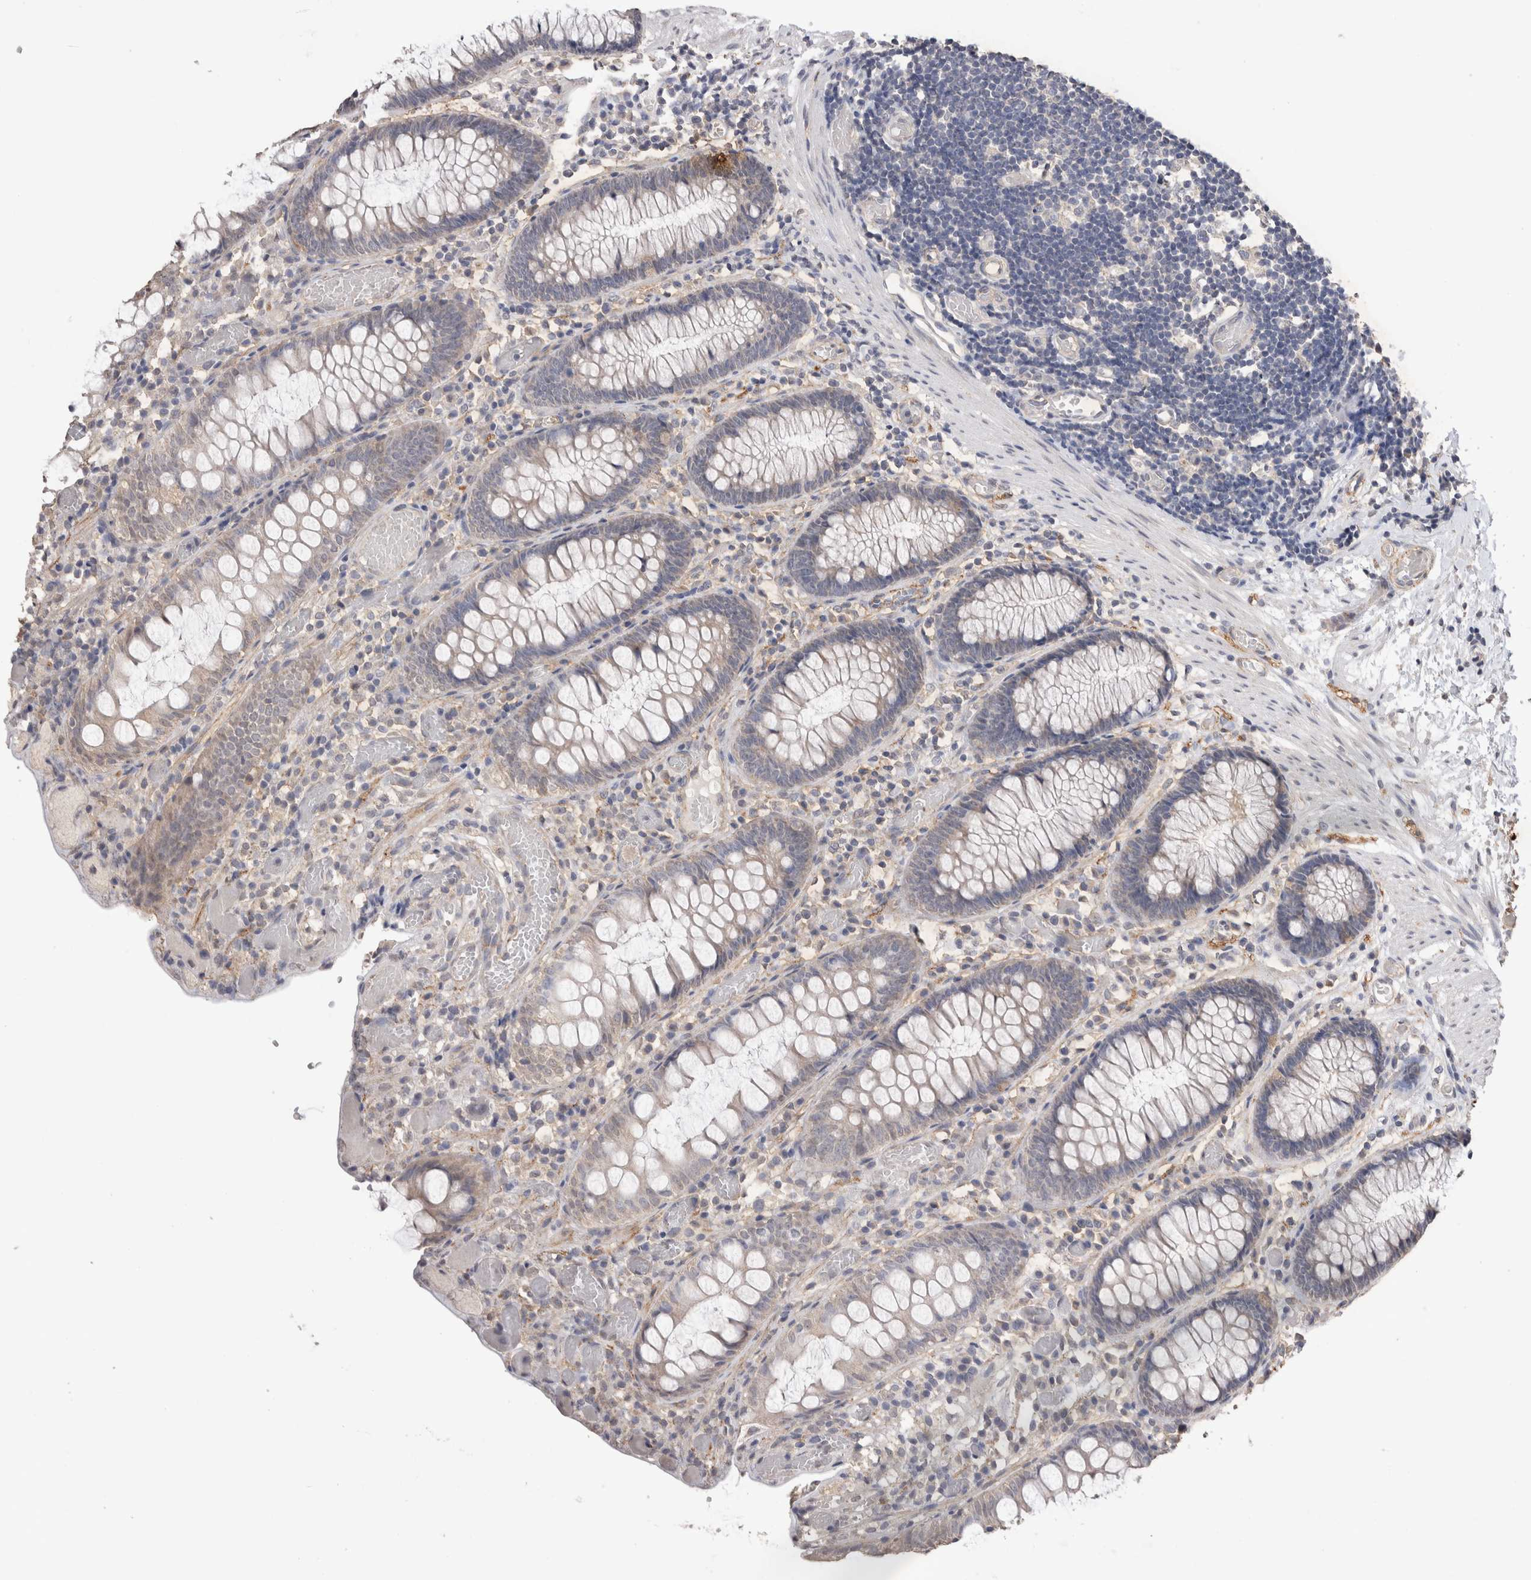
{"staining": {"intensity": "weak", "quantity": "25%-75%", "location": "cytoplasmic/membranous"}, "tissue": "colon", "cell_type": "Endothelial cells", "image_type": "normal", "snomed": [{"axis": "morphology", "description": "Normal tissue, NOS"}, {"axis": "topography", "description": "Colon"}], "caption": "DAB immunohistochemical staining of benign human colon exhibits weak cytoplasmic/membranous protein staining in about 25%-75% of endothelial cells.", "gene": "CDH6", "patient": {"sex": "male", "age": 14}}